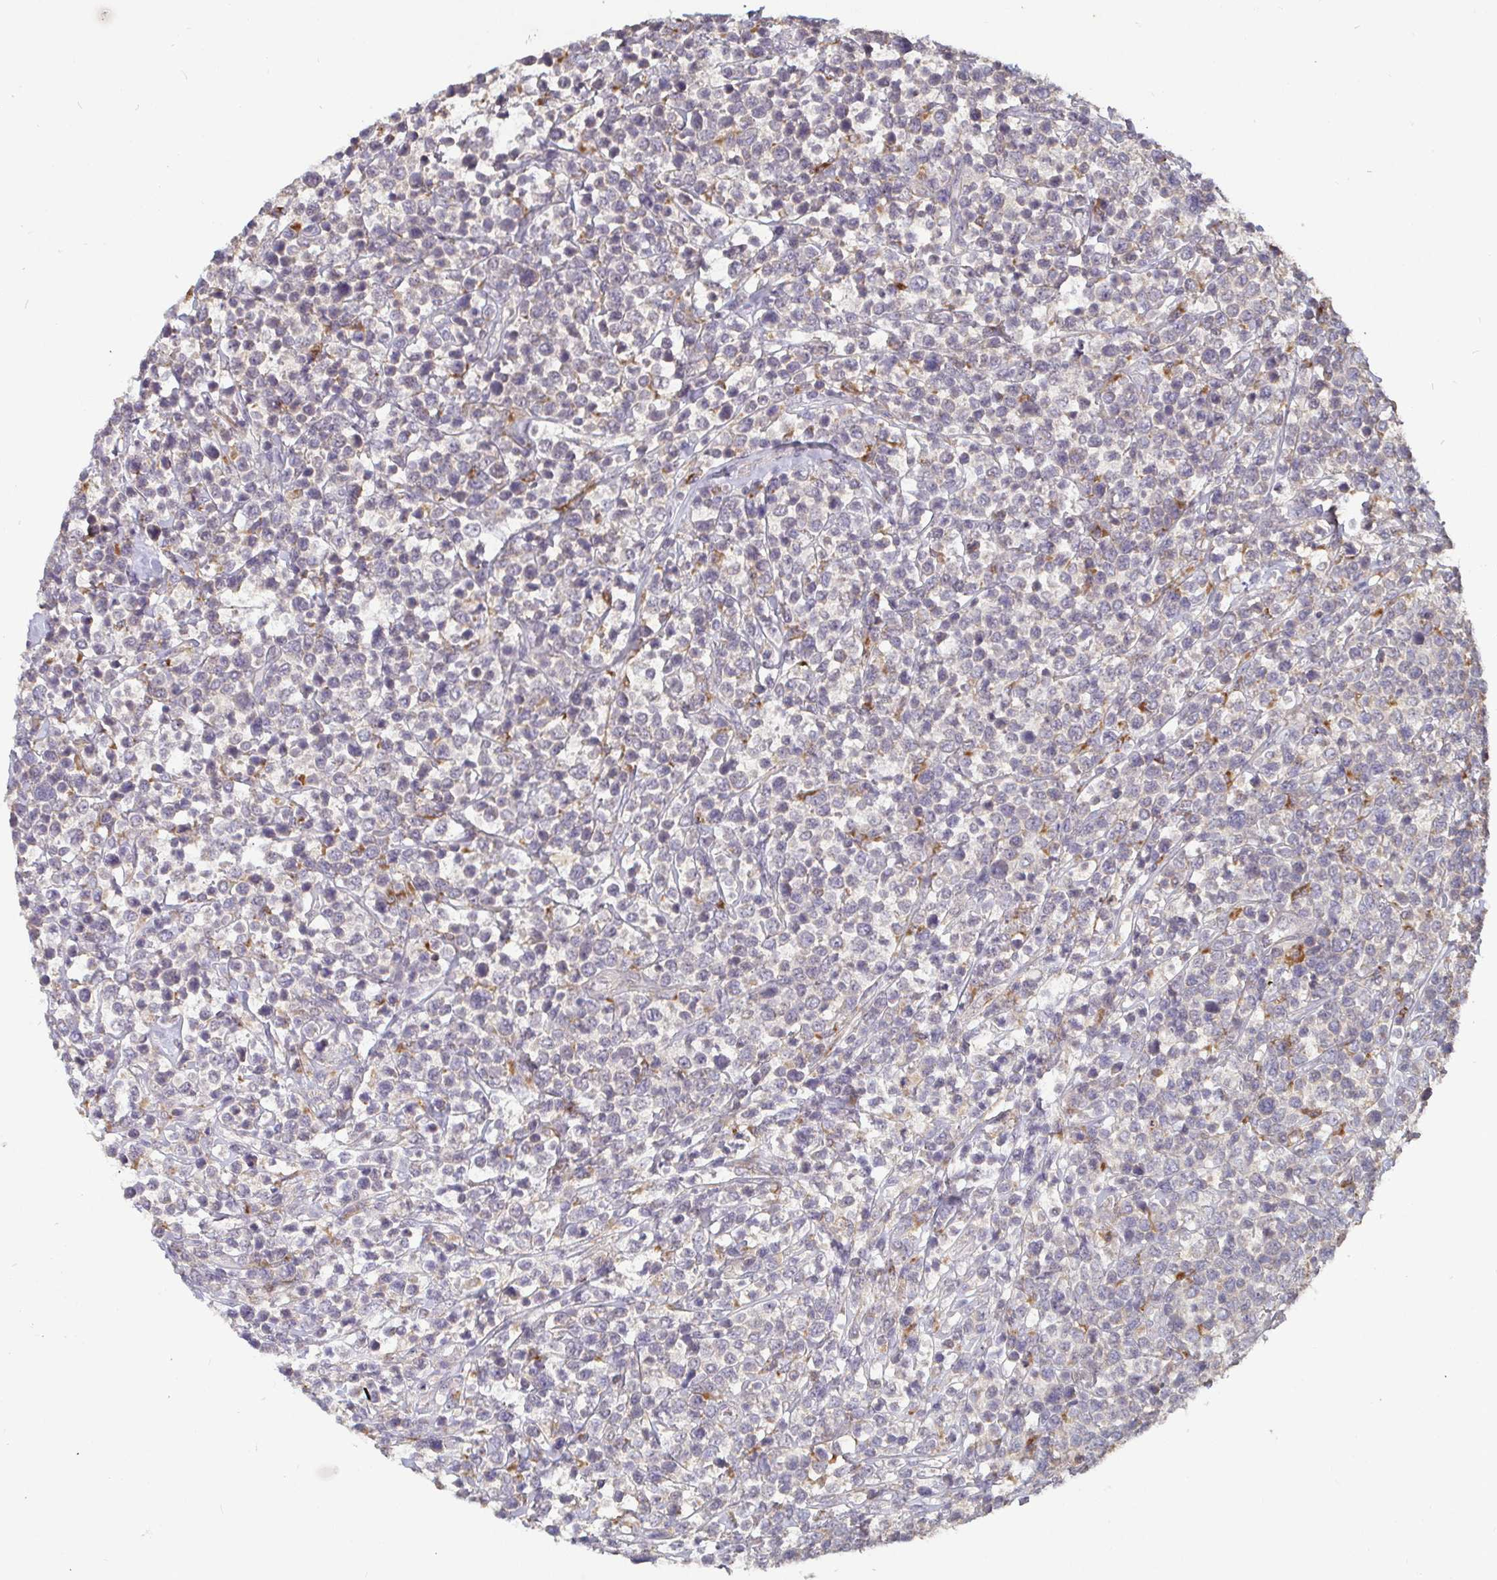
{"staining": {"intensity": "negative", "quantity": "none", "location": "none"}, "tissue": "lymphoma", "cell_type": "Tumor cells", "image_type": "cancer", "snomed": [{"axis": "morphology", "description": "Malignant lymphoma, non-Hodgkin's type, High grade"}, {"axis": "topography", "description": "Soft tissue"}], "caption": "Human high-grade malignant lymphoma, non-Hodgkin's type stained for a protein using immunohistochemistry (IHC) reveals no positivity in tumor cells.", "gene": "CDH18", "patient": {"sex": "female", "age": 56}}